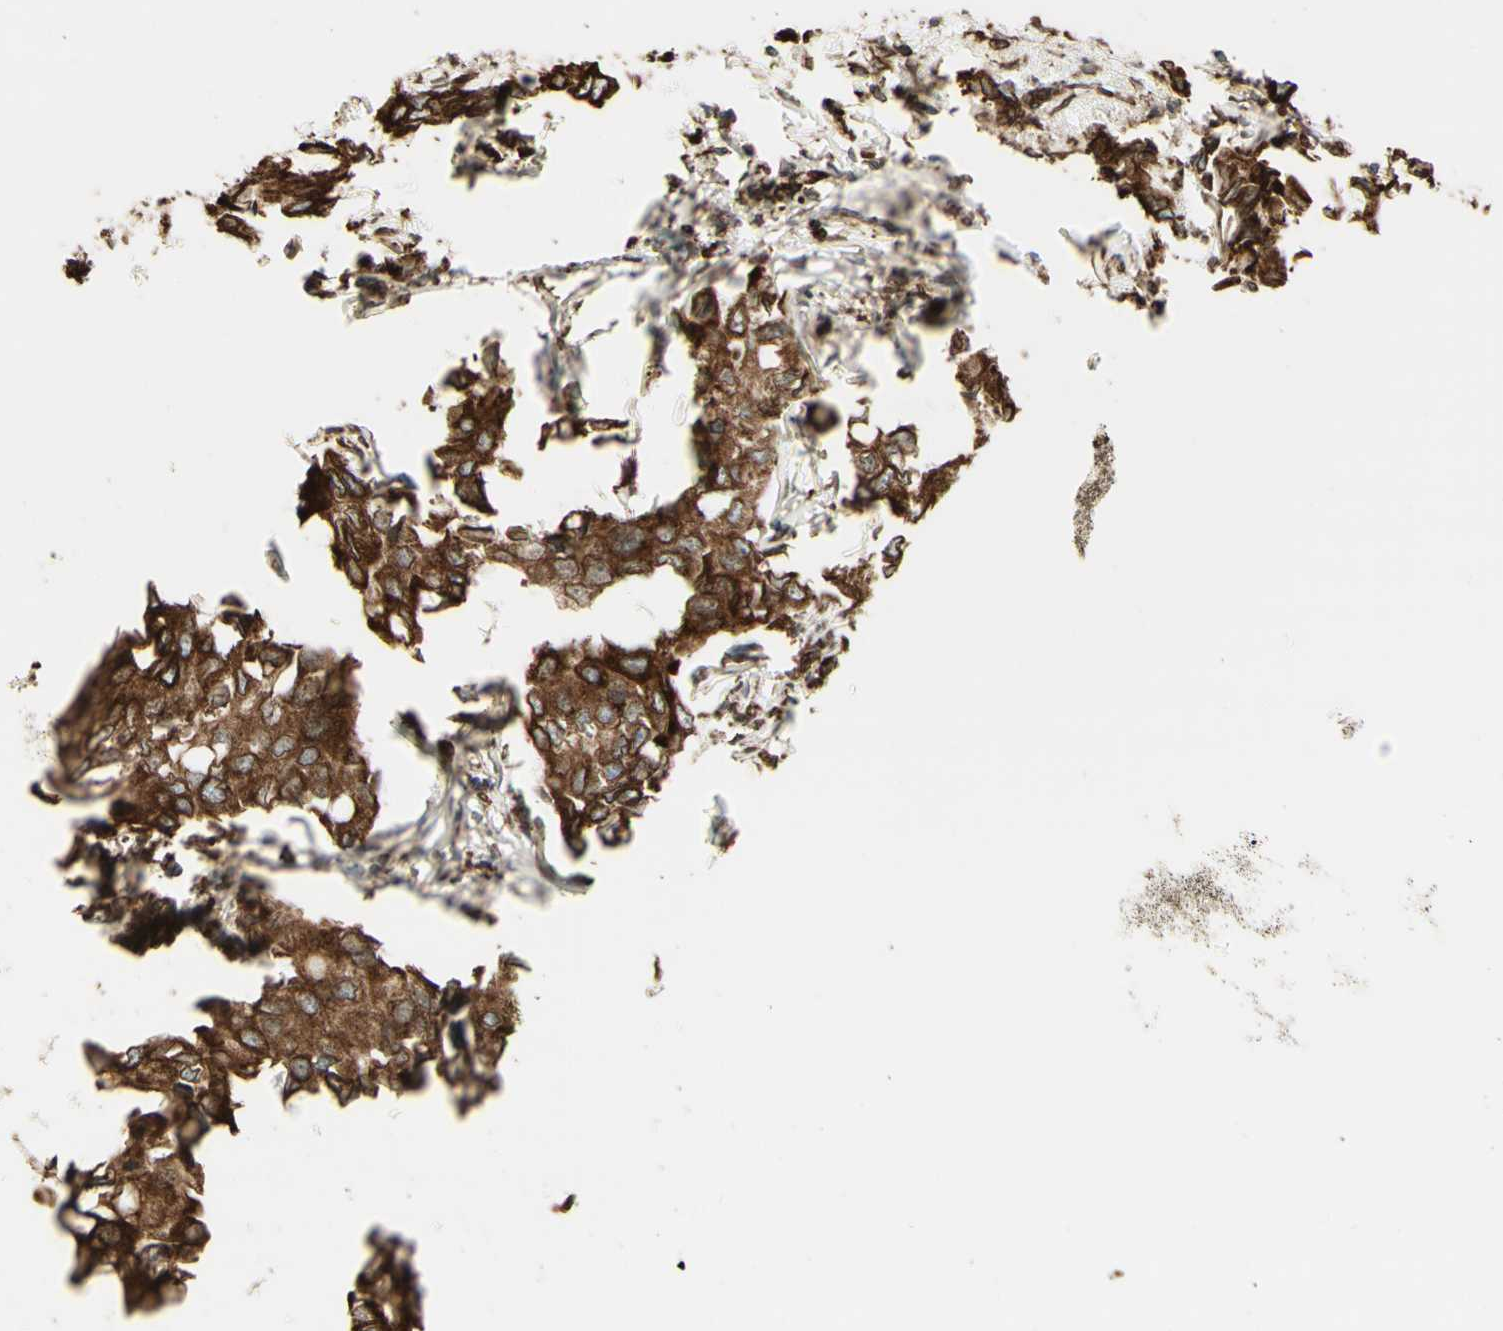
{"staining": {"intensity": "moderate", "quantity": ">75%", "location": "cytoplasmic/membranous"}, "tissue": "breast cancer", "cell_type": "Tumor cells", "image_type": "cancer", "snomed": [{"axis": "morphology", "description": "Duct carcinoma"}, {"axis": "topography", "description": "Breast"}], "caption": "Protein expression analysis of human breast cancer reveals moderate cytoplasmic/membranous staining in about >75% of tumor cells.", "gene": "CANX", "patient": {"sex": "female", "age": 27}}